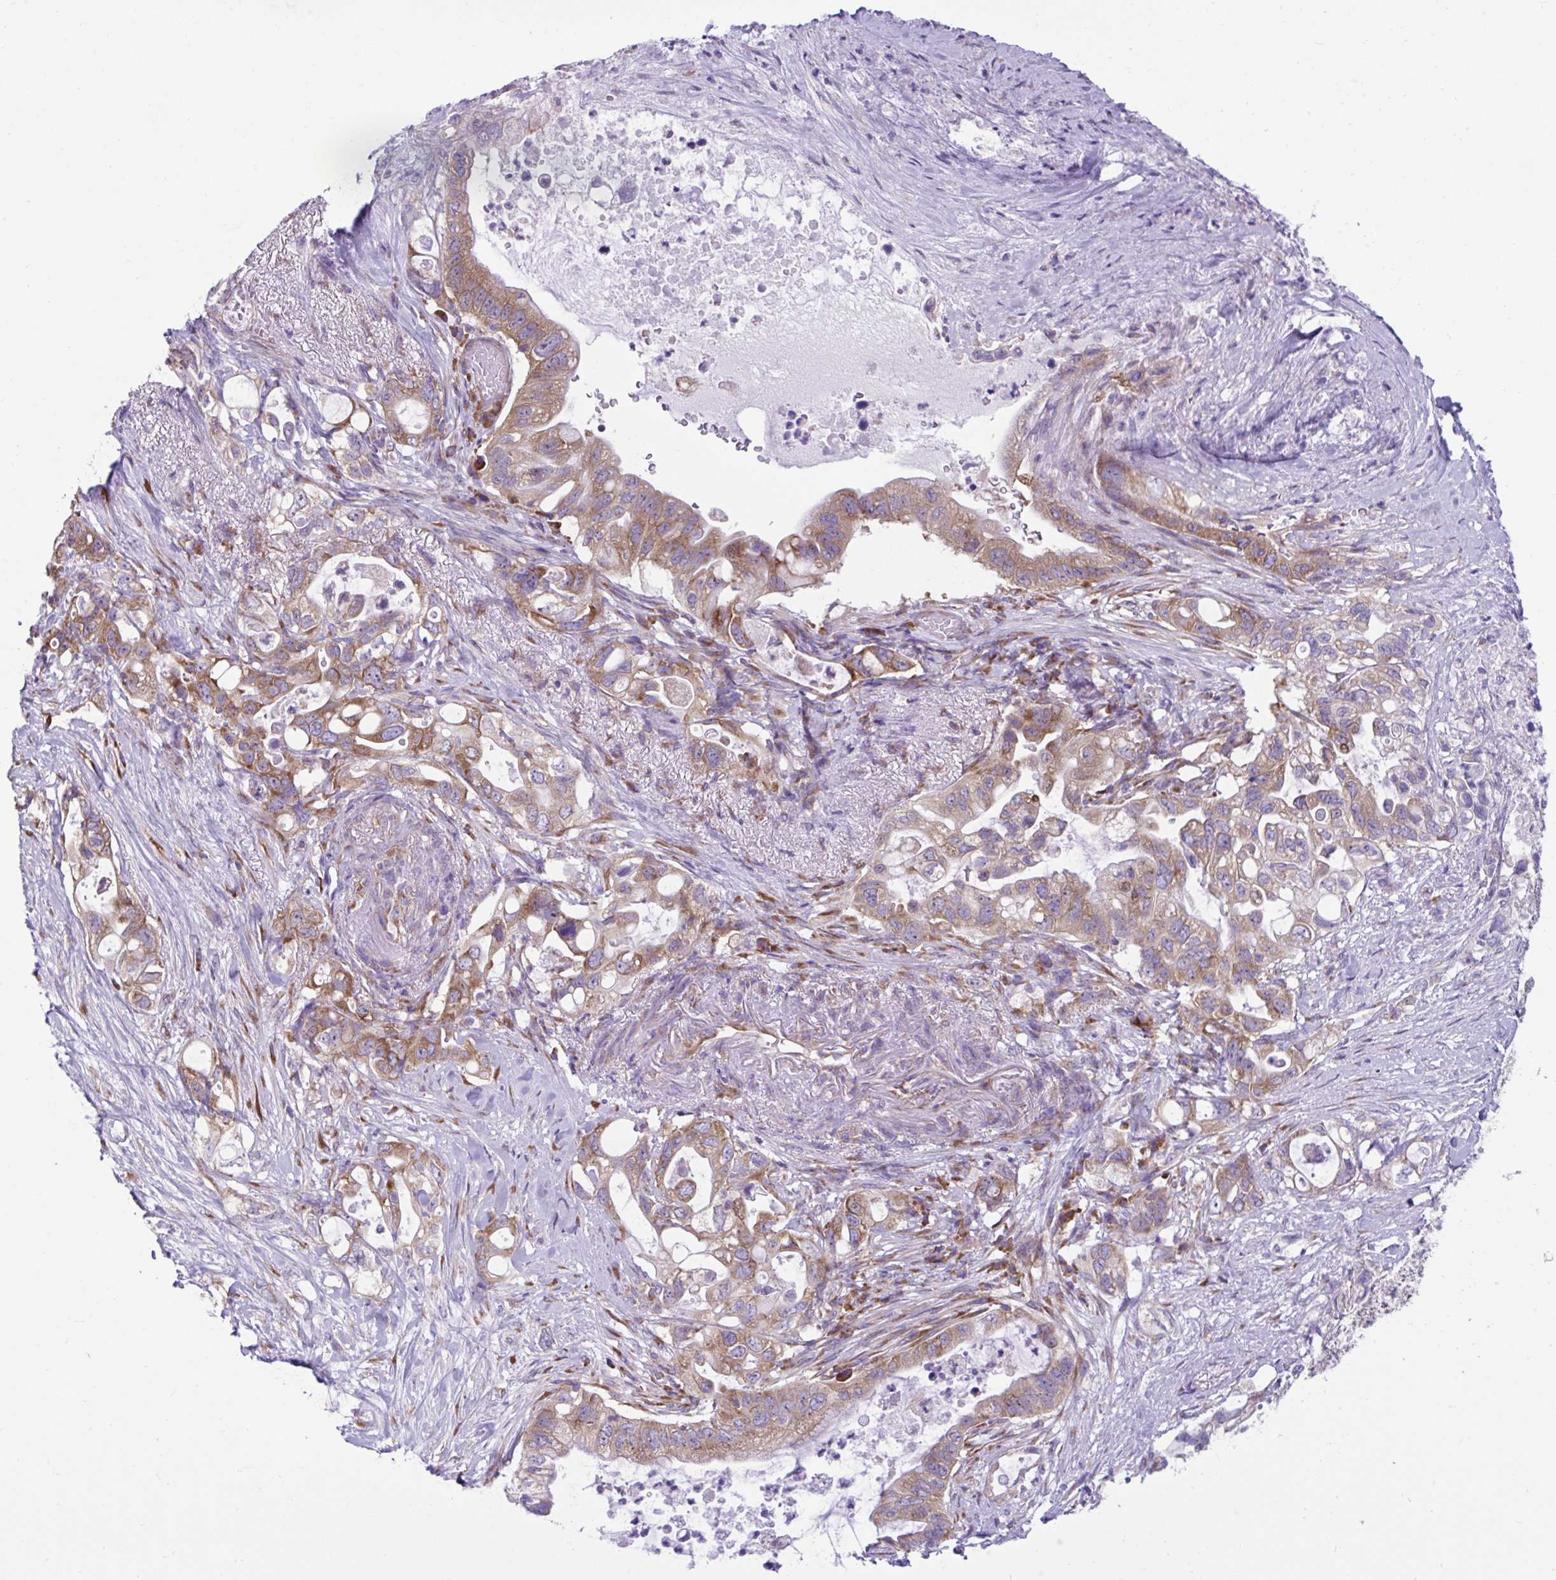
{"staining": {"intensity": "moderate", "quantity": "25%-75%", "location": "cytoplasmic/membranous"}, "tissue": "pancreatic cancer", "cell_type": "Tumor cells", "image_type": "cancer", "snomed": [{"axis": "morphology", "description": "Adenocarcinoma, NOS"}, {"axis": "topography", "description": "Pancreas"}], "caption": "The image shows a brown stain indicating the presence of a protein in the cytoplasmic/membranous of tumor cells in pancreatic cancer (adenocarcinoma). (IHC, brightfield microscopy, high magnification).", "gene": "RPL7", "patient": {"sex": "female", "age": 72}}